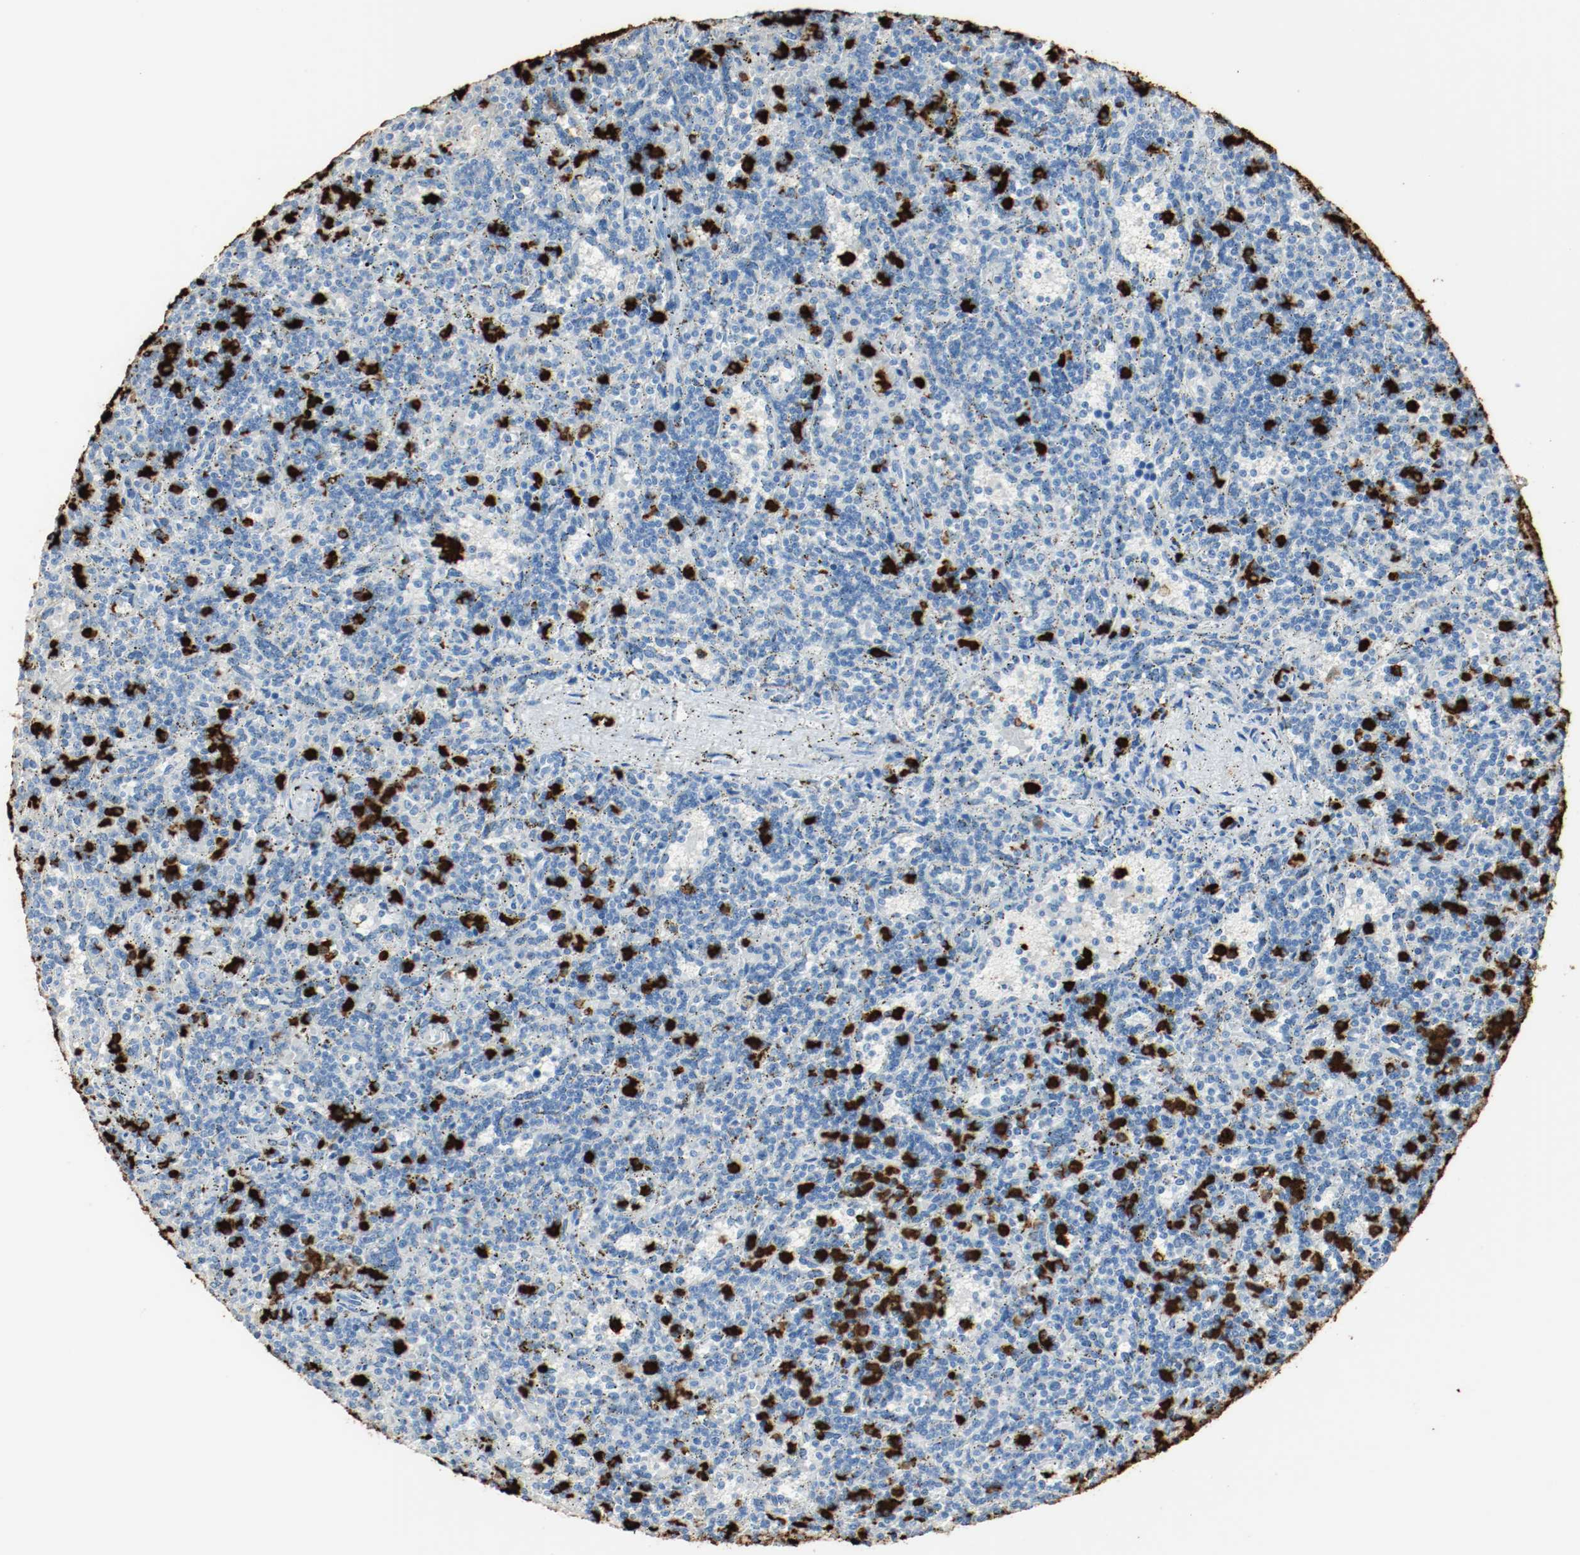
{"staining": {"intensity": "negative", "quantity": "none", "location": "none"}, "tissue": "lymphoma", "cell_type": "Tumor cells", "image_type": "cancer", "snomed": [{"axis": "morphology", "description": "Malignant lymphoma, non-Hodgkin's type, Low grade"}, {"axis": "topography", "description": "Spleen"}], "caption": "Immunohistochemistry micrograph of lymphoma stained for a protein (brown), which shows no positivity in tumor cells. The staining is performed using DAB (3,3'-diaminobenzidine) brown chromogen with nuclei counter-stained in using hematoxylin.", "gene": "S100A9", "patient": {"sex": "male", "age": 73}}